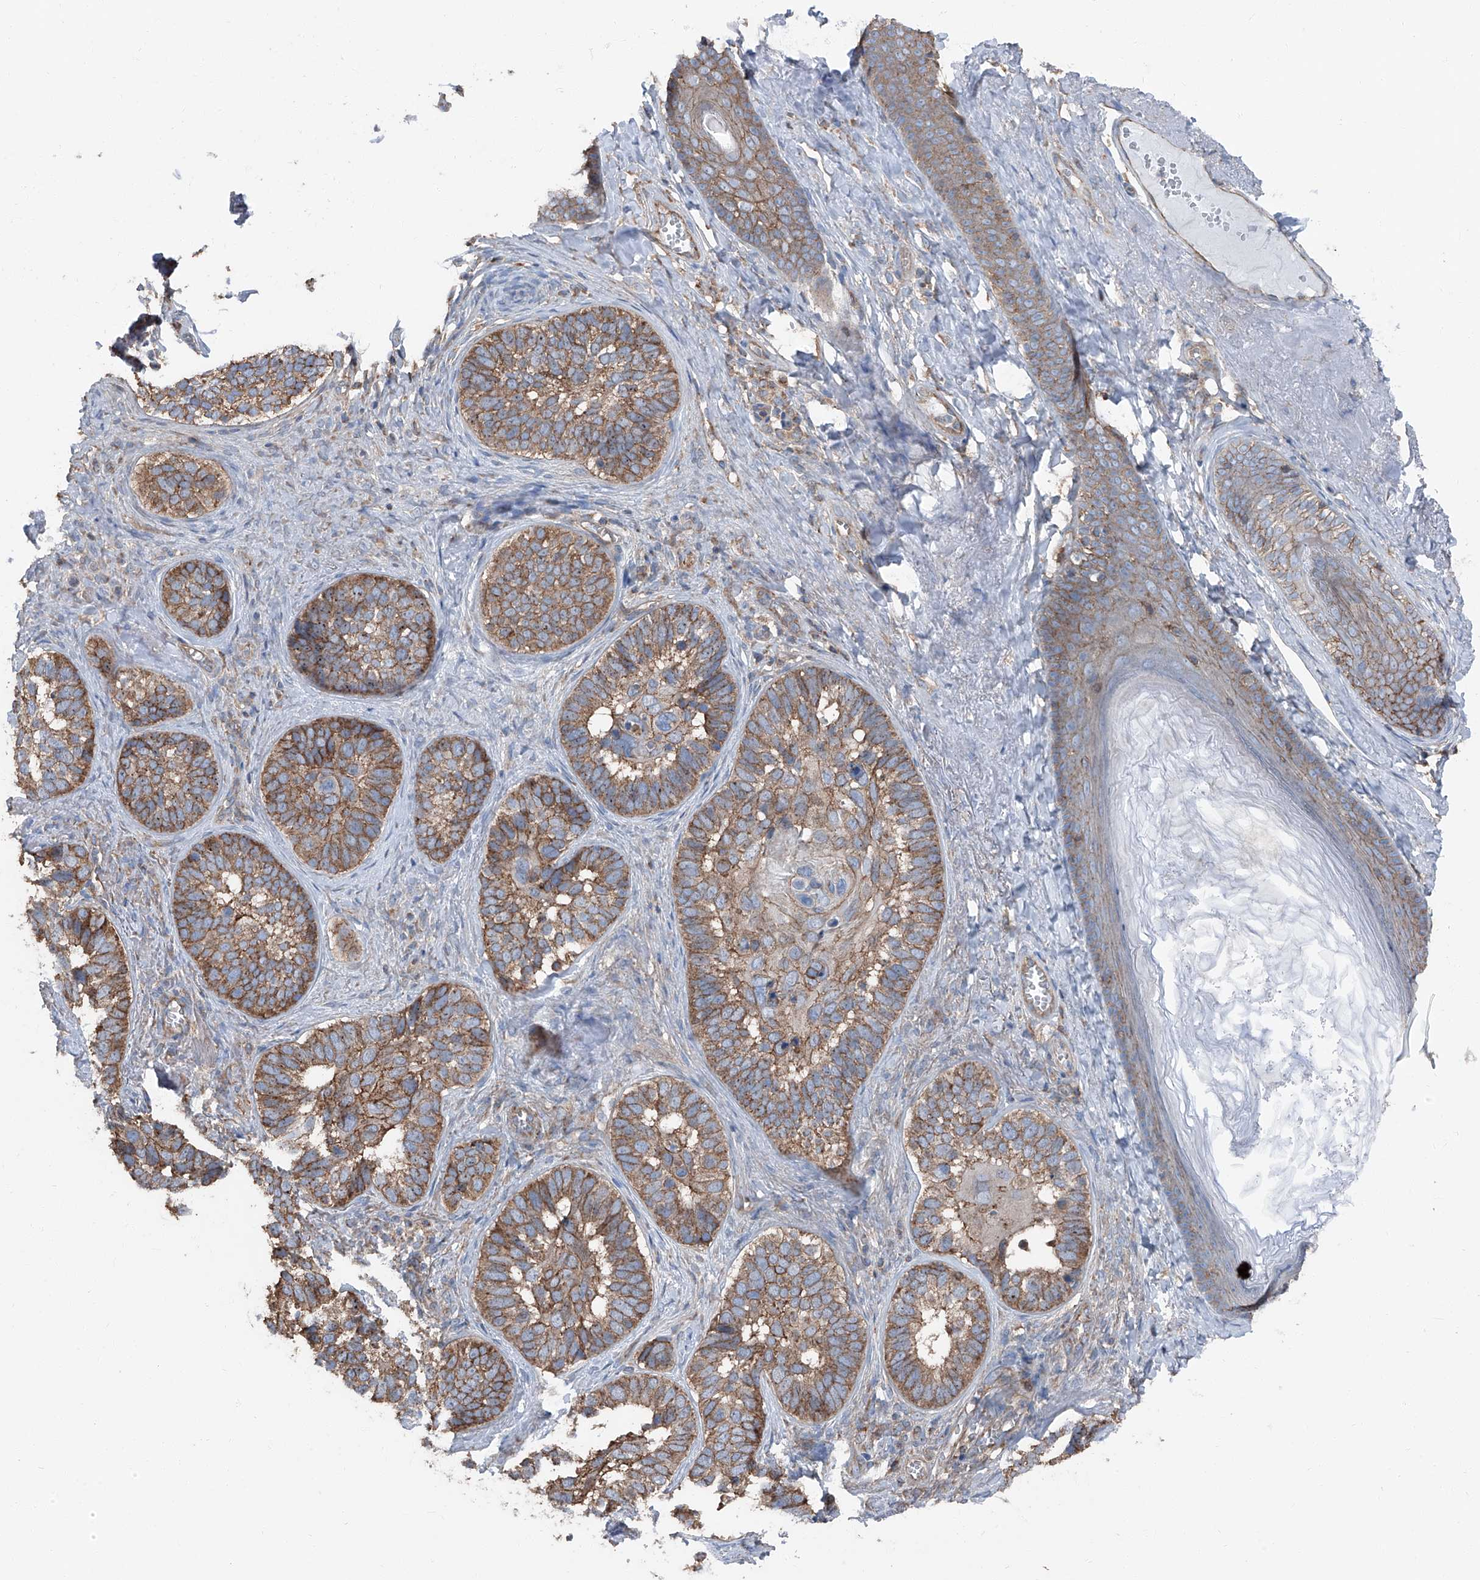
{"staining": {"intensity": "moderate", "quantity": ">75%", "location": "cytoplasmic/membranous"}, "tissue": "skin cancer", "cell_type": "Tumor cells", "image_type": "cancer", "snomed": [{"axis": "morphology", "description": "Basal cell carcinoma"}, {"axis": "topography", "description": "Skin"}], "caption": "Immunohistochemical staining of skin cancer exhibits medium levels of moderate cytoplasmic/membranous protein positivity in about >75% of tumor cells.", "gene": "GPR142", "patient": {"sex": "male", "age": 62}}